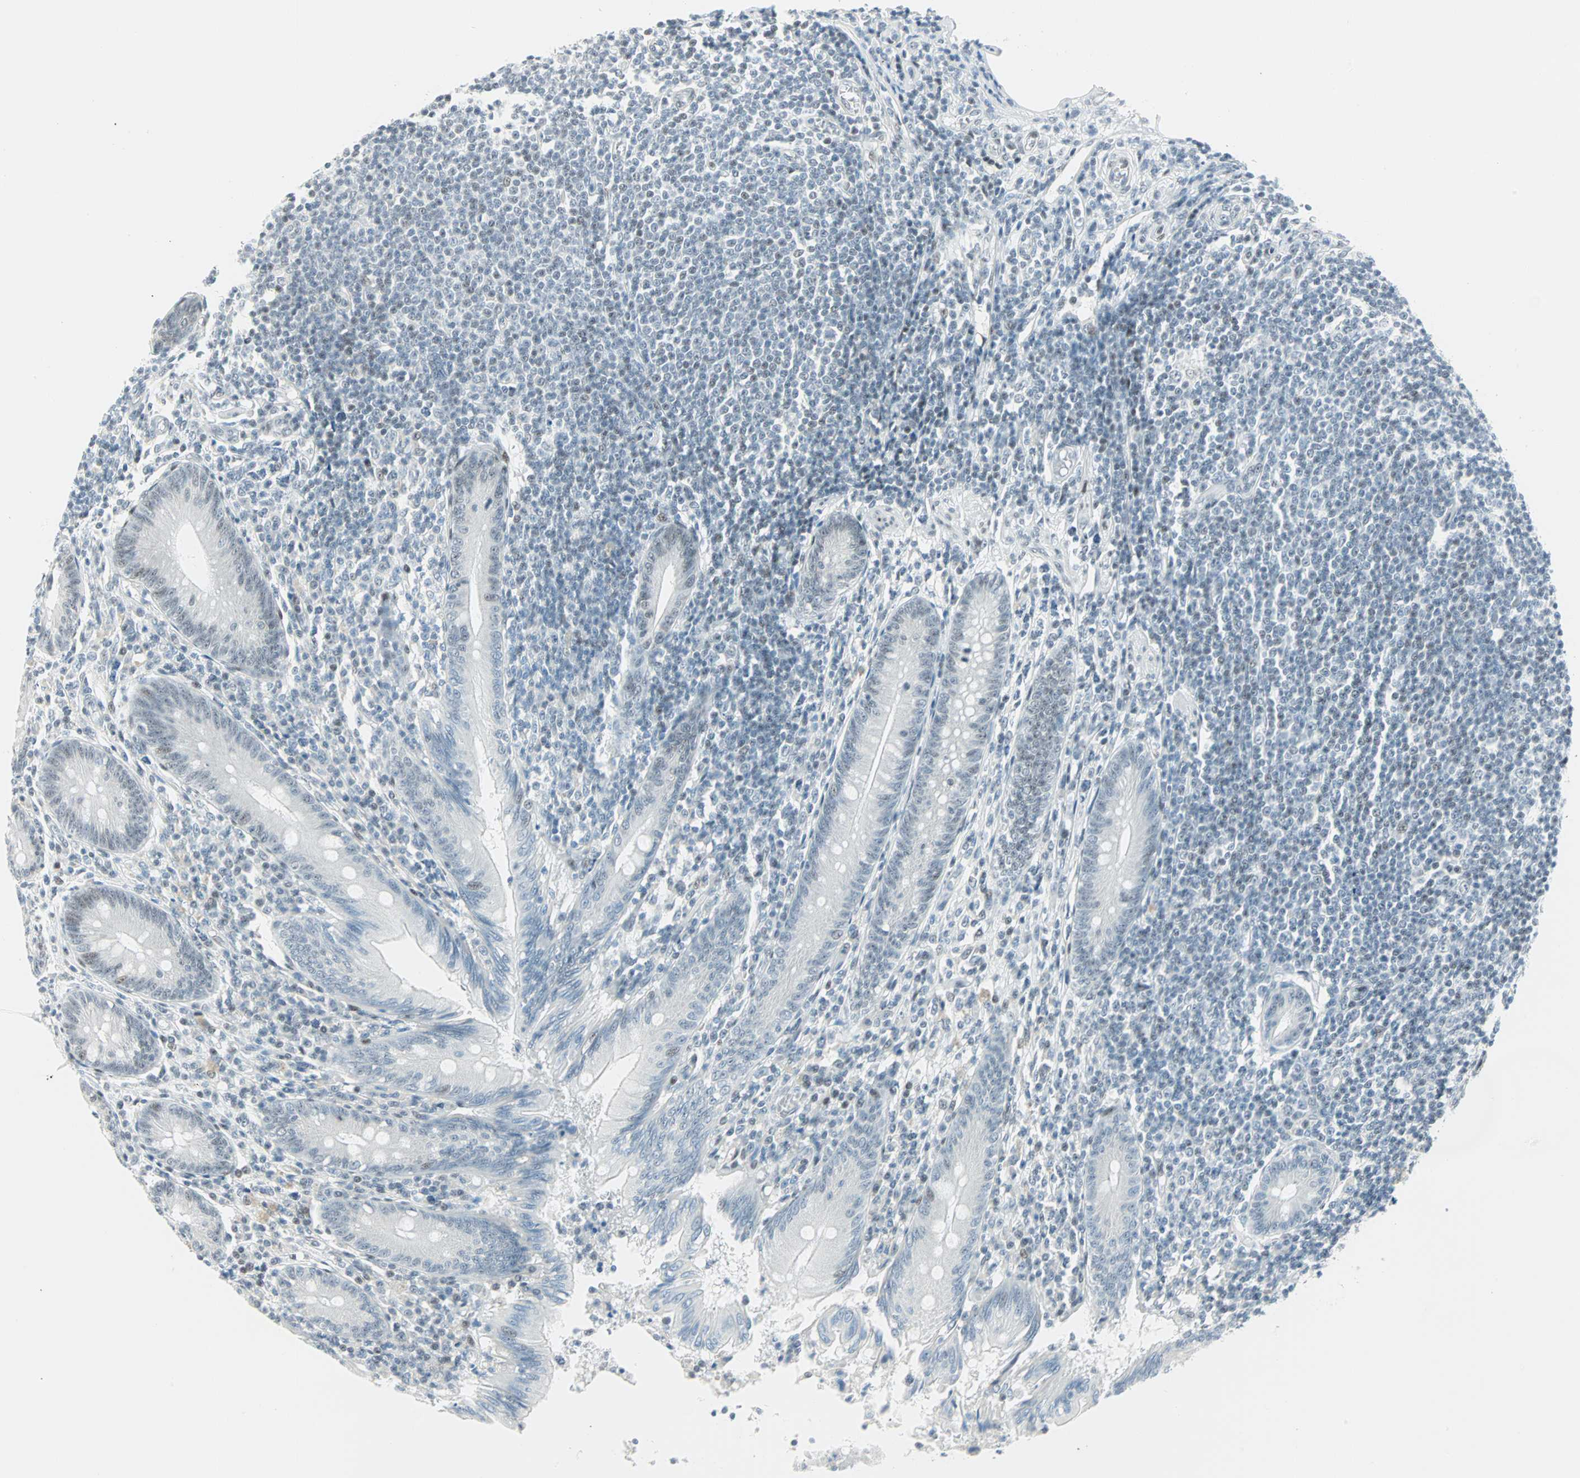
{"staining": {"intensity": "negative", "quantity": "none", "location": "none"}, "tissue": "appendix", "cell_type": "Glandular cells", "image_type": "normal", "snomed": [{"axis": "morphology", "description": "Normal tissue, NOS"}, {"axis": "morphology", "description": "Inflammation, NOS"}, {"axis": "topography", "description": "Appendix"}], "caption": "The histopathology image shows no staining of glandular cells in benign appendix.", "gene": "PKNOX1", "patient": {"sex": "male", "age": 46}}